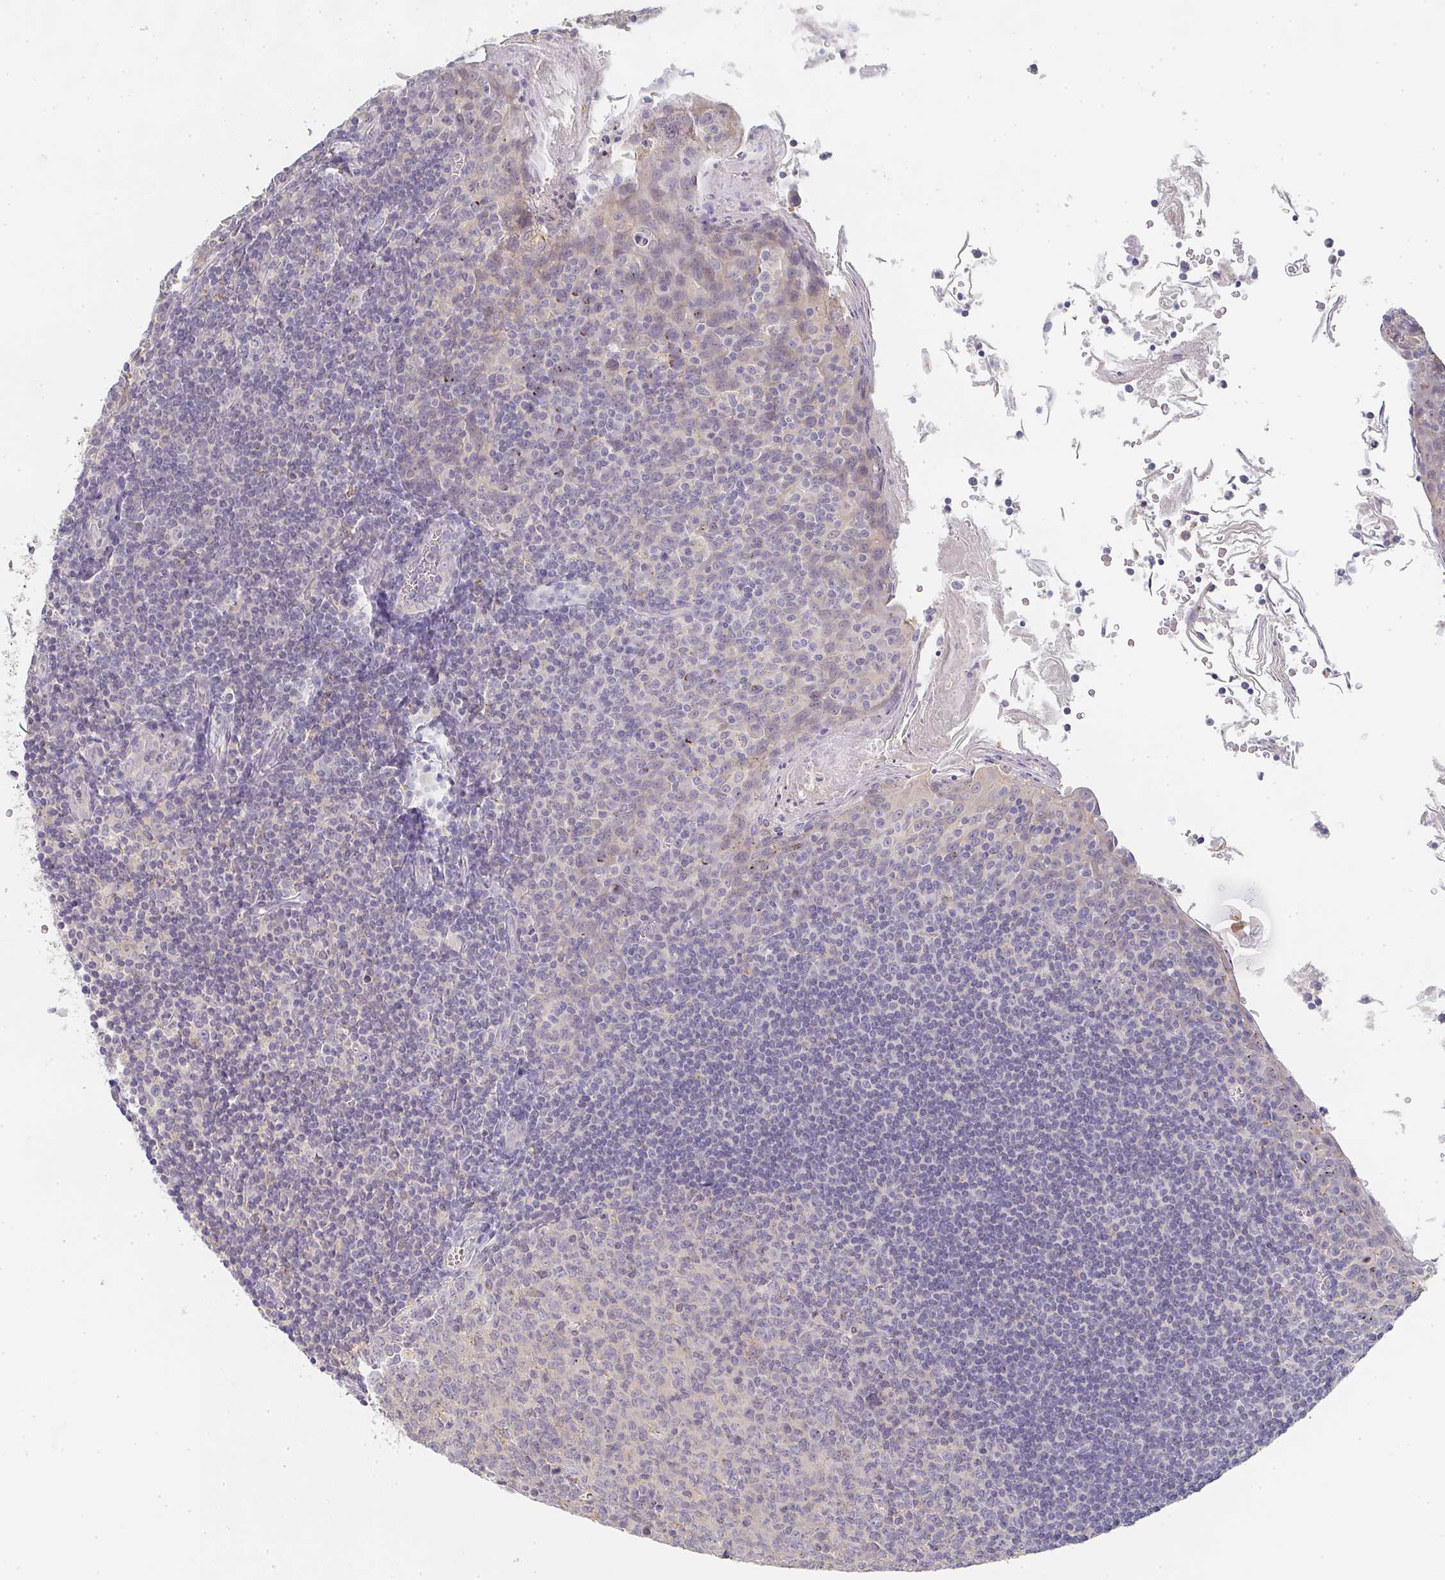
{"staining": {"intensity": "negative", "quantity": "none", "location": "none"}, "tissue": "tonsil", "cell_type": "Germinal center cells", "image_type": "normal", "snomed": [{"axis": "morphology", "description": "Normal tissue, NOS"}, {"axis": "topography", "description": "Tonsil"}], "caption": "IHC of unremarkable human tonsil displays no positivity in germinal center cells.", "gene": "CHMP5", "patient": {"sex": "male", "age": 27}}